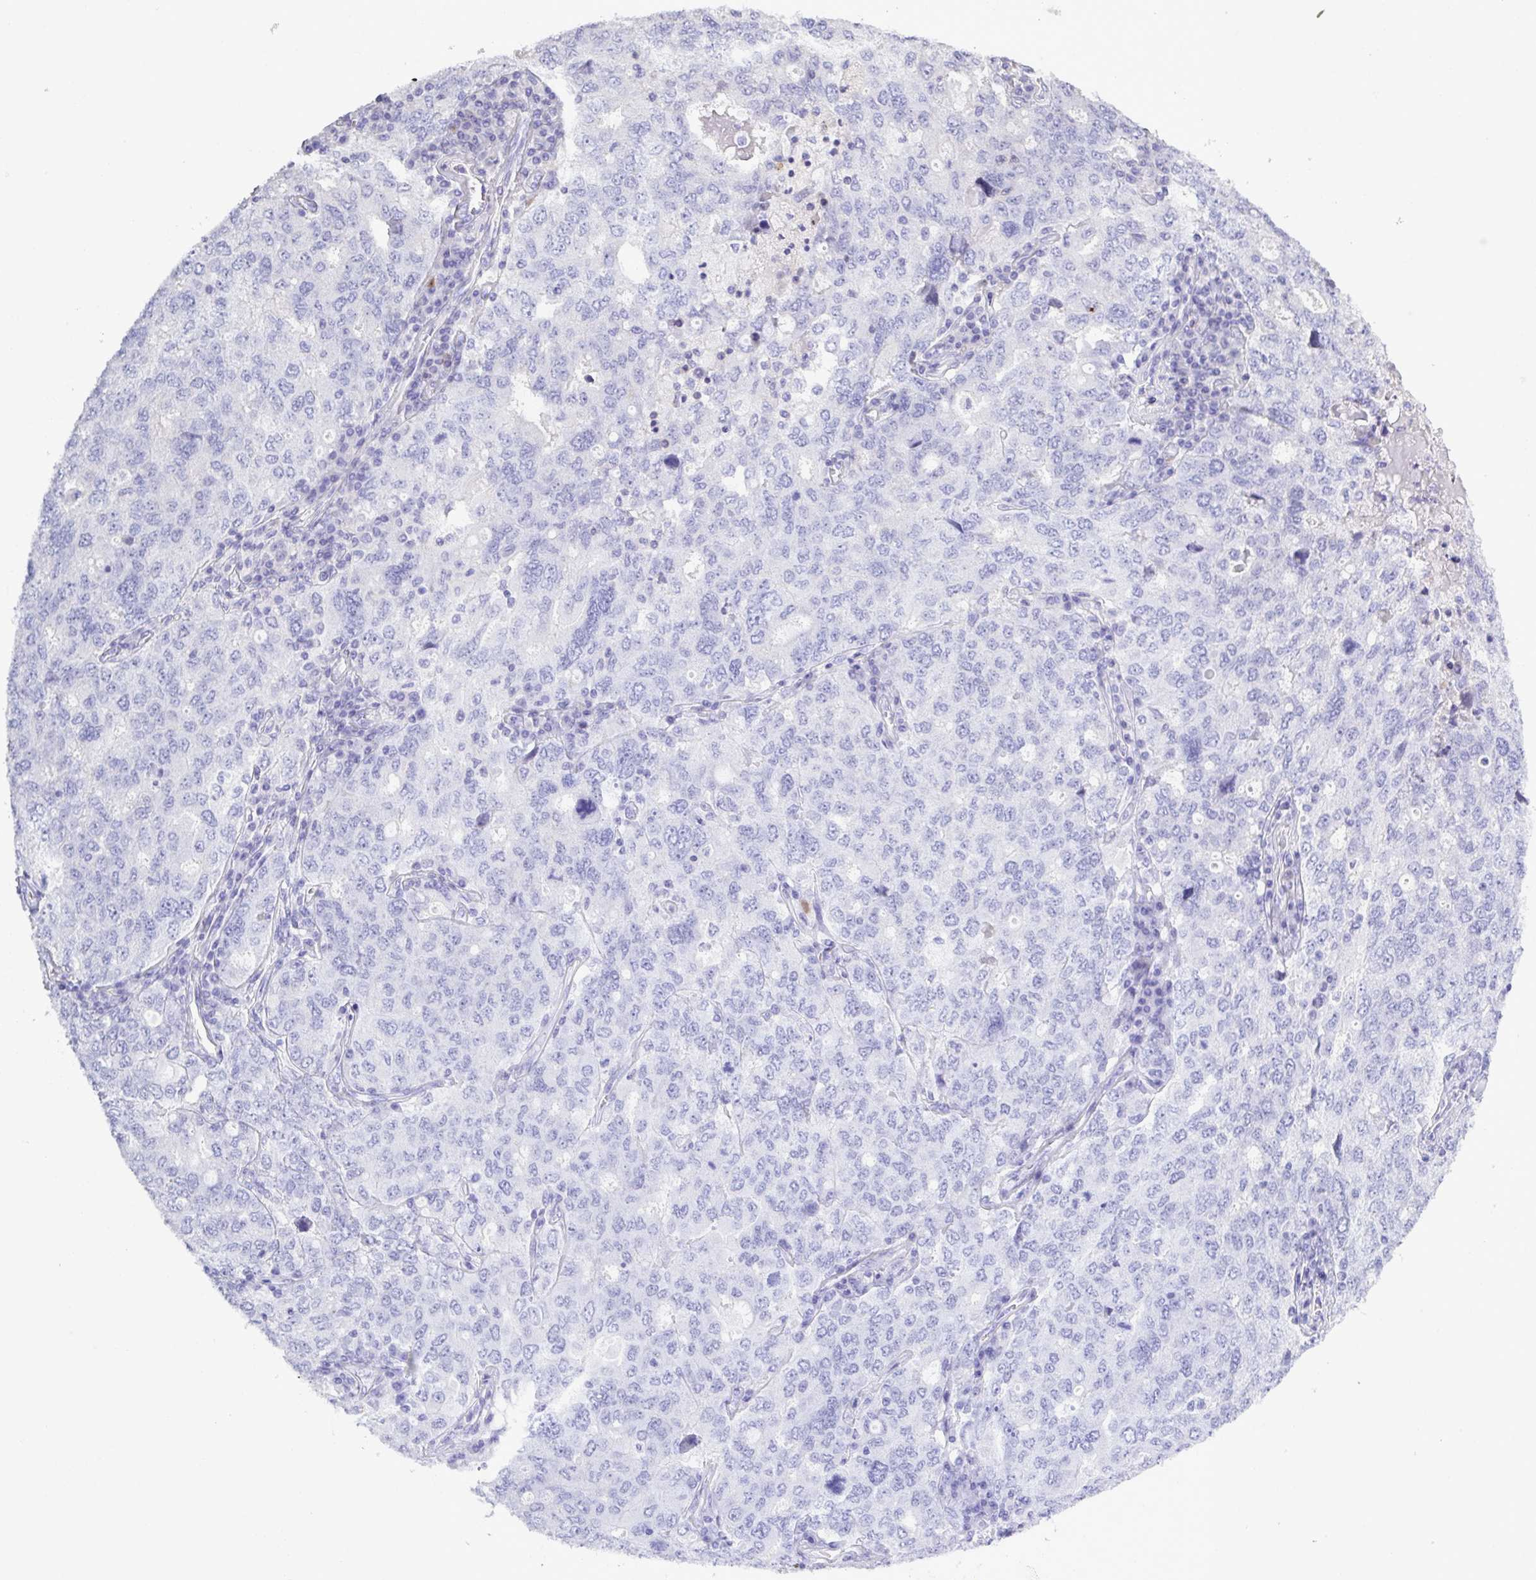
{"staining": {"intensity": "negative", "quantity": "none", "location": "none"}, "tissue": "ovarian cancer", "cell_type": "Tumor cells", "image_type": "cancer", "snomed": [{"axis": "morphology", "description": "Carcinoma, endometroid"}, {"axis": "topography", "description": "Ovary"}], "caption": "Immunohistochemical staining of endometroid carcinoma (ovarian) reveals no significant positivity in tumor cells.", "gene": "TNFSF12", "patient": {"sex": "female", "age": 62}}